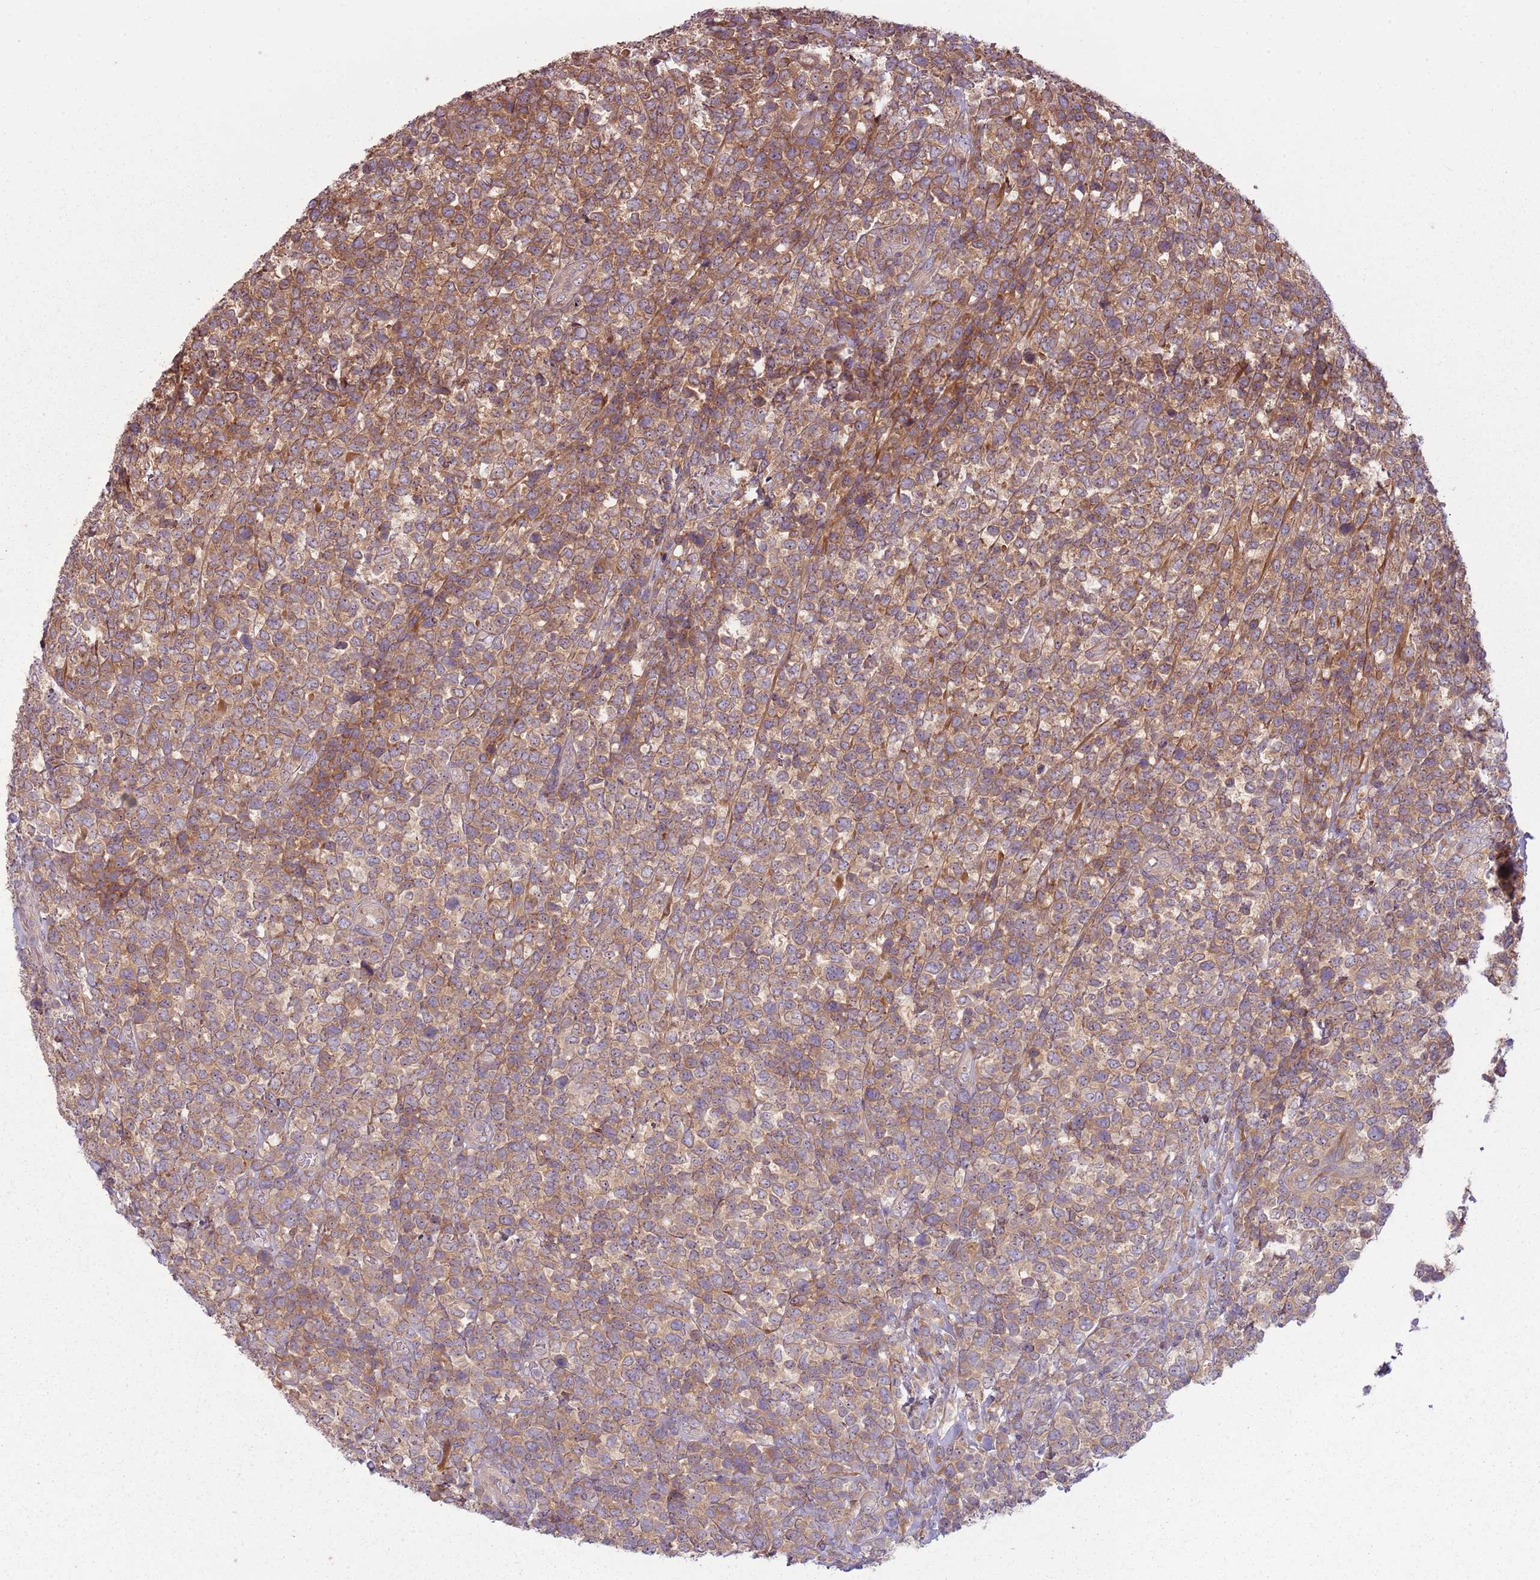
{"staining": {"intensity": "moderate", "quantity": ">75%", "location": "cytoplasmic/membranous"}, "tissue": "lymphoma", "cell_type": "Tumor cells", "image_type": "cancer", "snomed": [{"axis": "morphology", "description": "Malignant lymphoma, non-Hodgkin's type, High grade"}, {"axis": "topography", "description": "Soft tissue"}], "caption": "Malignant lymphoma, non-Hodgkin's type (high-grade) stained with a brown dye exhibits moderate cytoplasmic/membranous positive staining in approximately >75% of tumor cells.", "gene": "RPL21", "patient": {"sex": "female", "age": 56}}